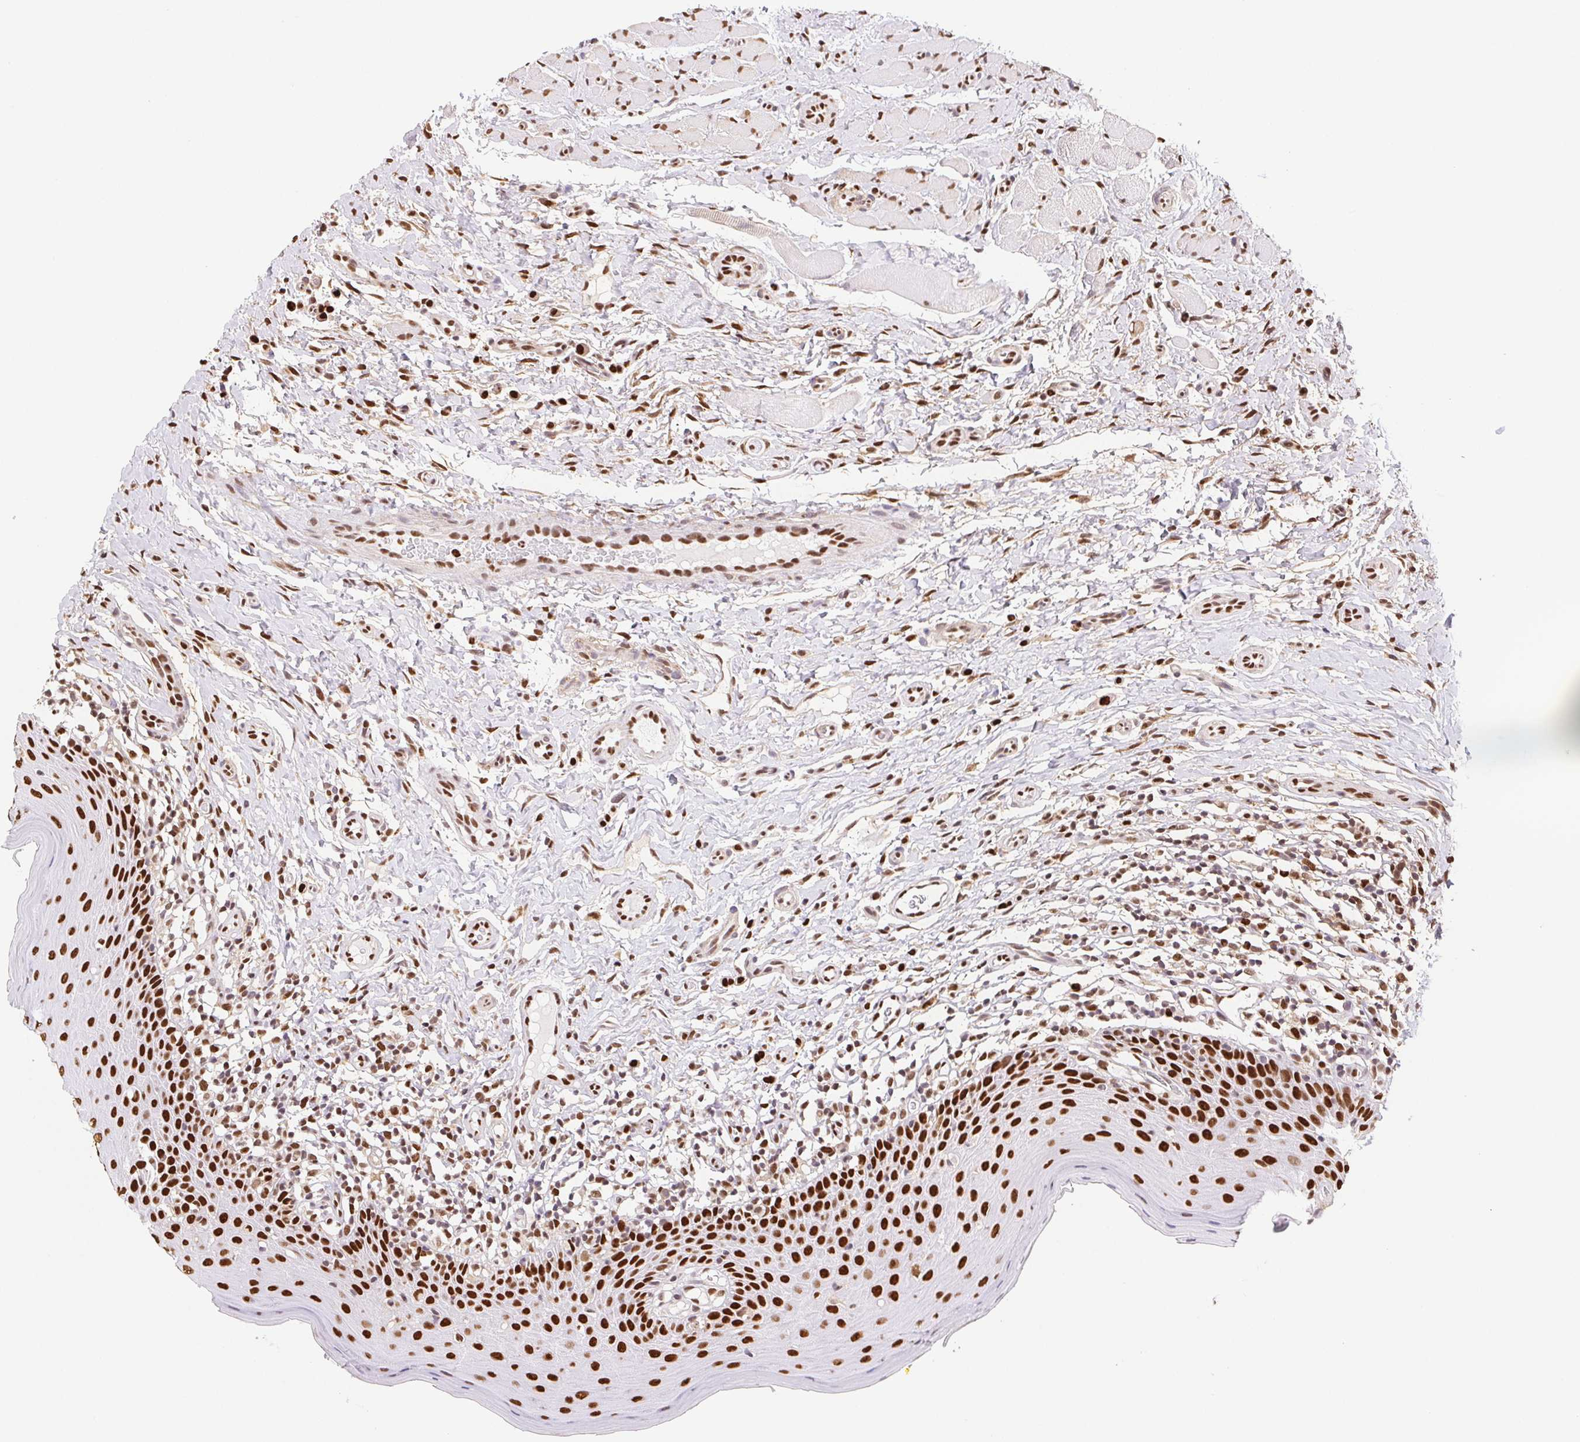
{"staining": {"intensity": "strong", "quantity": ">75%", "location": "nuclear"}, "tissue": "oral mucosa", "cell_type": "Squamous epithelial cells", "image_type": "normal", "snomed": [{"axis": "morphology", "description": "Normal tissue, NOS"}, {"axis": "topography", "description": "Oral tissue"}, {"axis": "topography", "description": "Tounge, NOS"}], "caption": "Squamous epithelial cells demonstrate high levels of strong nuclear staining in approximately >75% of cells in unremarkable human oral mucosa. The staining is performed using DAB (3,3'-diaminobenzidine) brown chromogen to label protein expression. The nuclei are counter-stained blue using hematoxylin.", "gene": "SETSIP", "patient": {"sex": "female", "age": 58}}